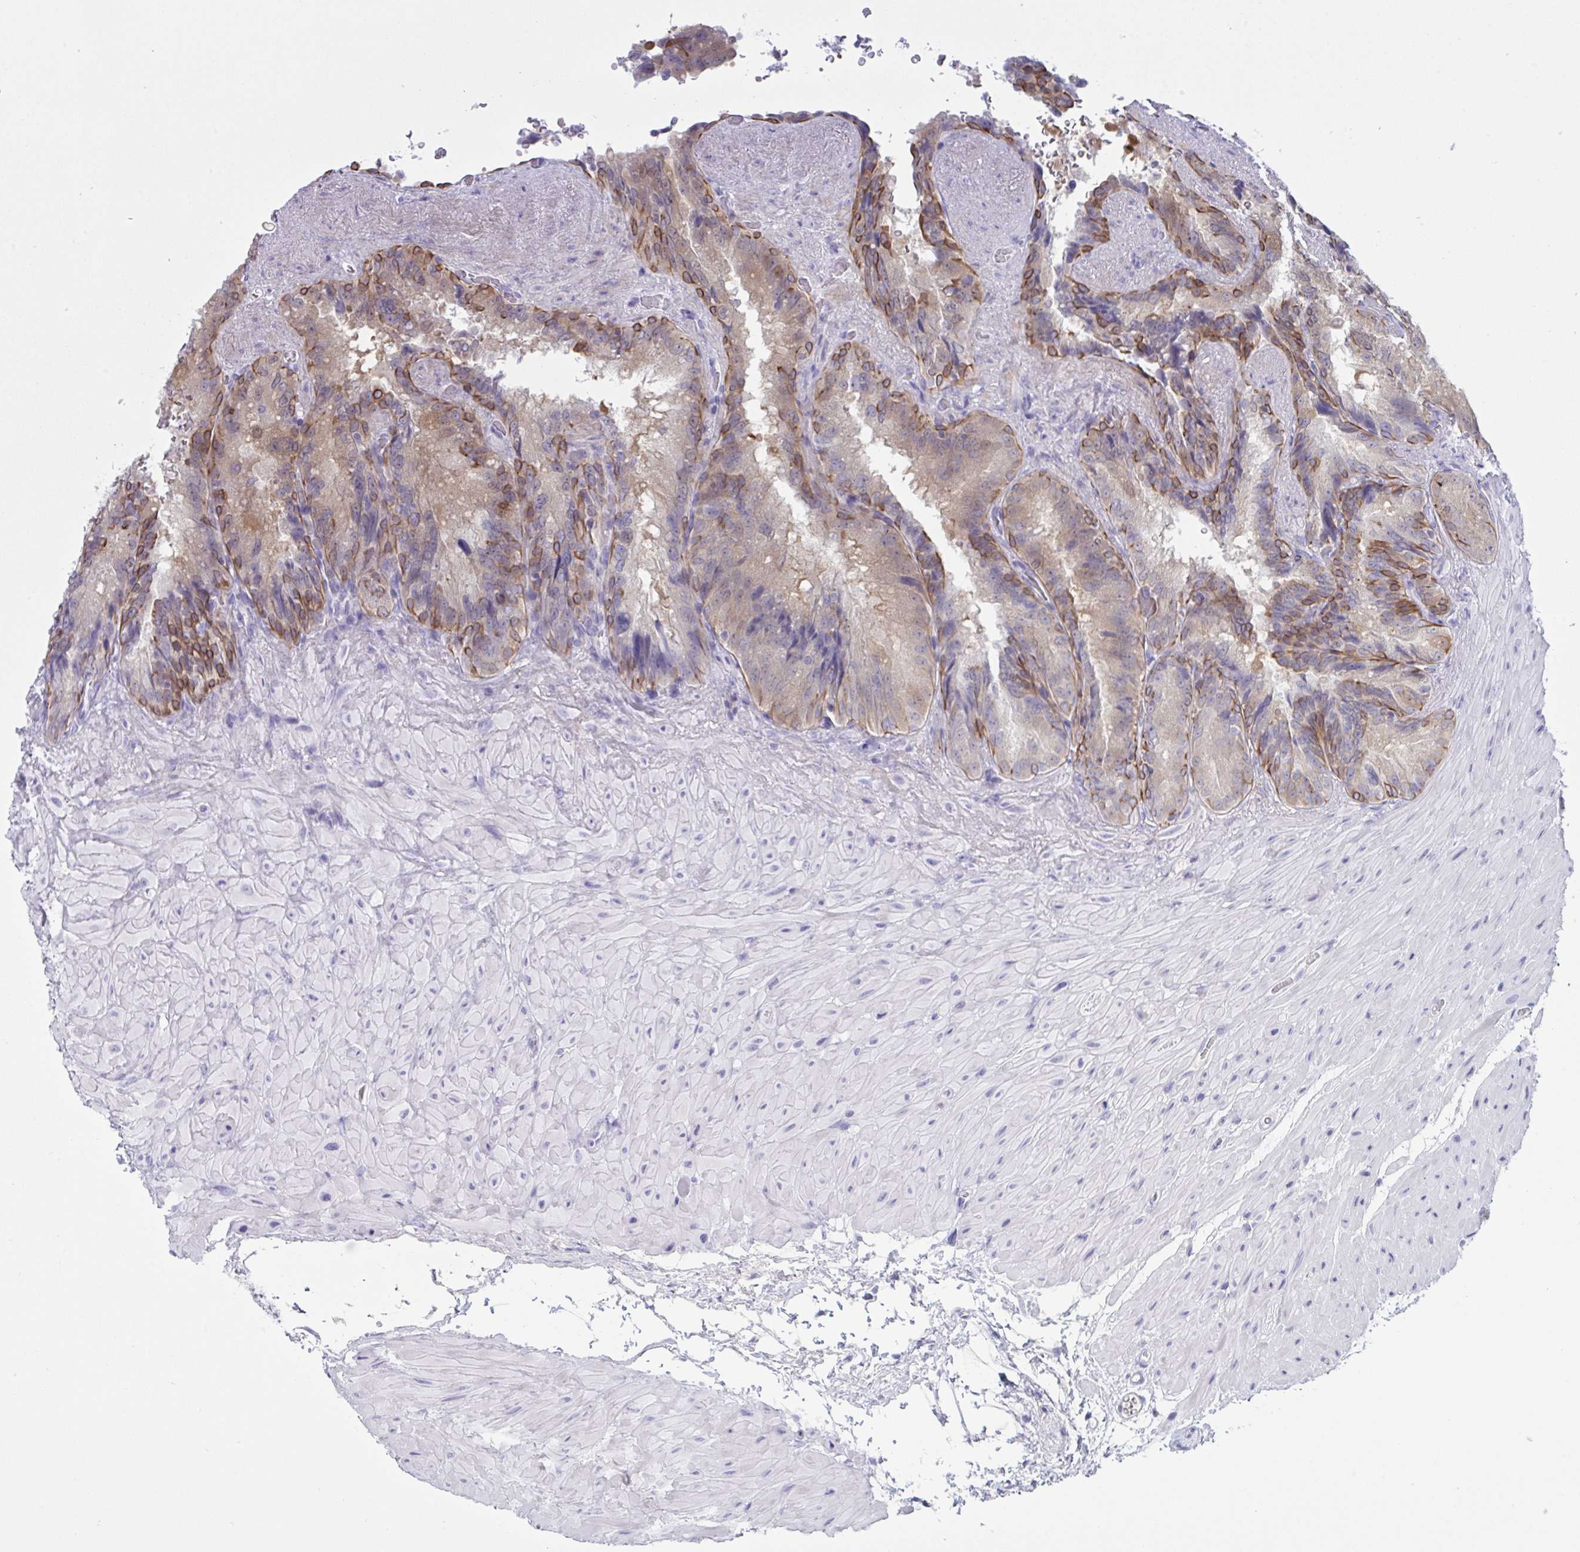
{"staining": {"intensity": "strong", "quantity": "<25%", "location": "cytoplasmic/membranous"}, "tissue": "seminal vesicle", "cell_type": "Glandular cells", "image_type": "normal", "snomed": [{"axis": "morphology", "description": "Normal tissue, NOS"}, {"axis": "topography", "description": "Seminal veicle"}], "caption": "Immunohistochemistry (IHC) image of normal human seminal vesicle stained for a protein (brown), which demonstrates medium levels of strong cytoplasmic/membranous positivity in about <25% of glandular cells.", "gene": "TENT5D", "patient": {"sex": "male", "age": 60}}